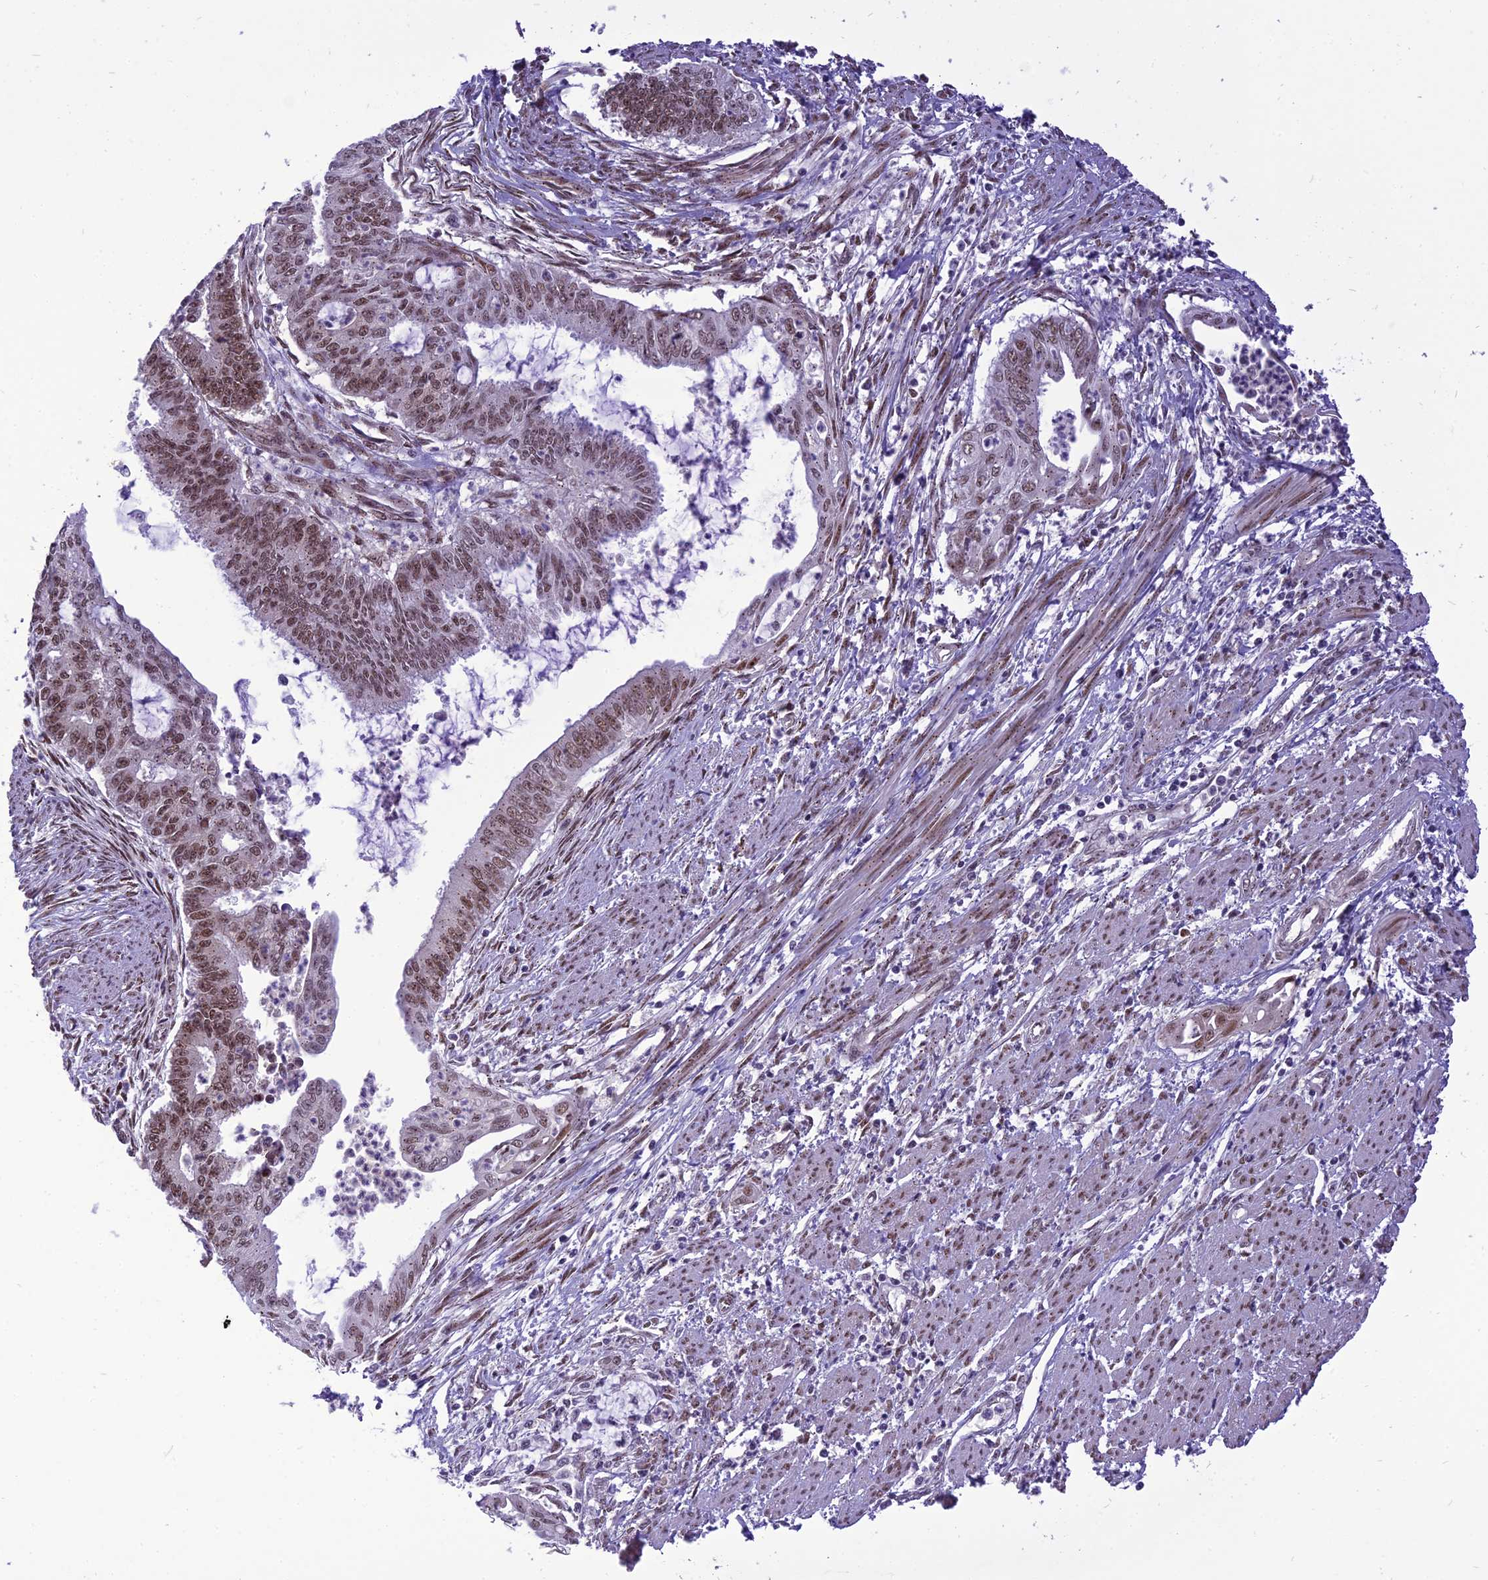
{"staining": {"intensity": "moderate", "quantity": "25%-75%", "location": "nuclear"}, "tissue": "endometrial cancer", "cell_type": "Tumor cells", "image_type": "cancer", "snomed": [{"axis": "morphology", "description": "Adenocarcinoma, NOS"}, {"axis": "topography", "description": "Endometrium"}], "caption": "Endometrial cancer (adenocarcinoma) tissue exhibits moderate nuclear expression in approximately 25%-75% of tumor cells", "gene": "IRF2BP1", "patient": {"sex": "female", "age": 73}}